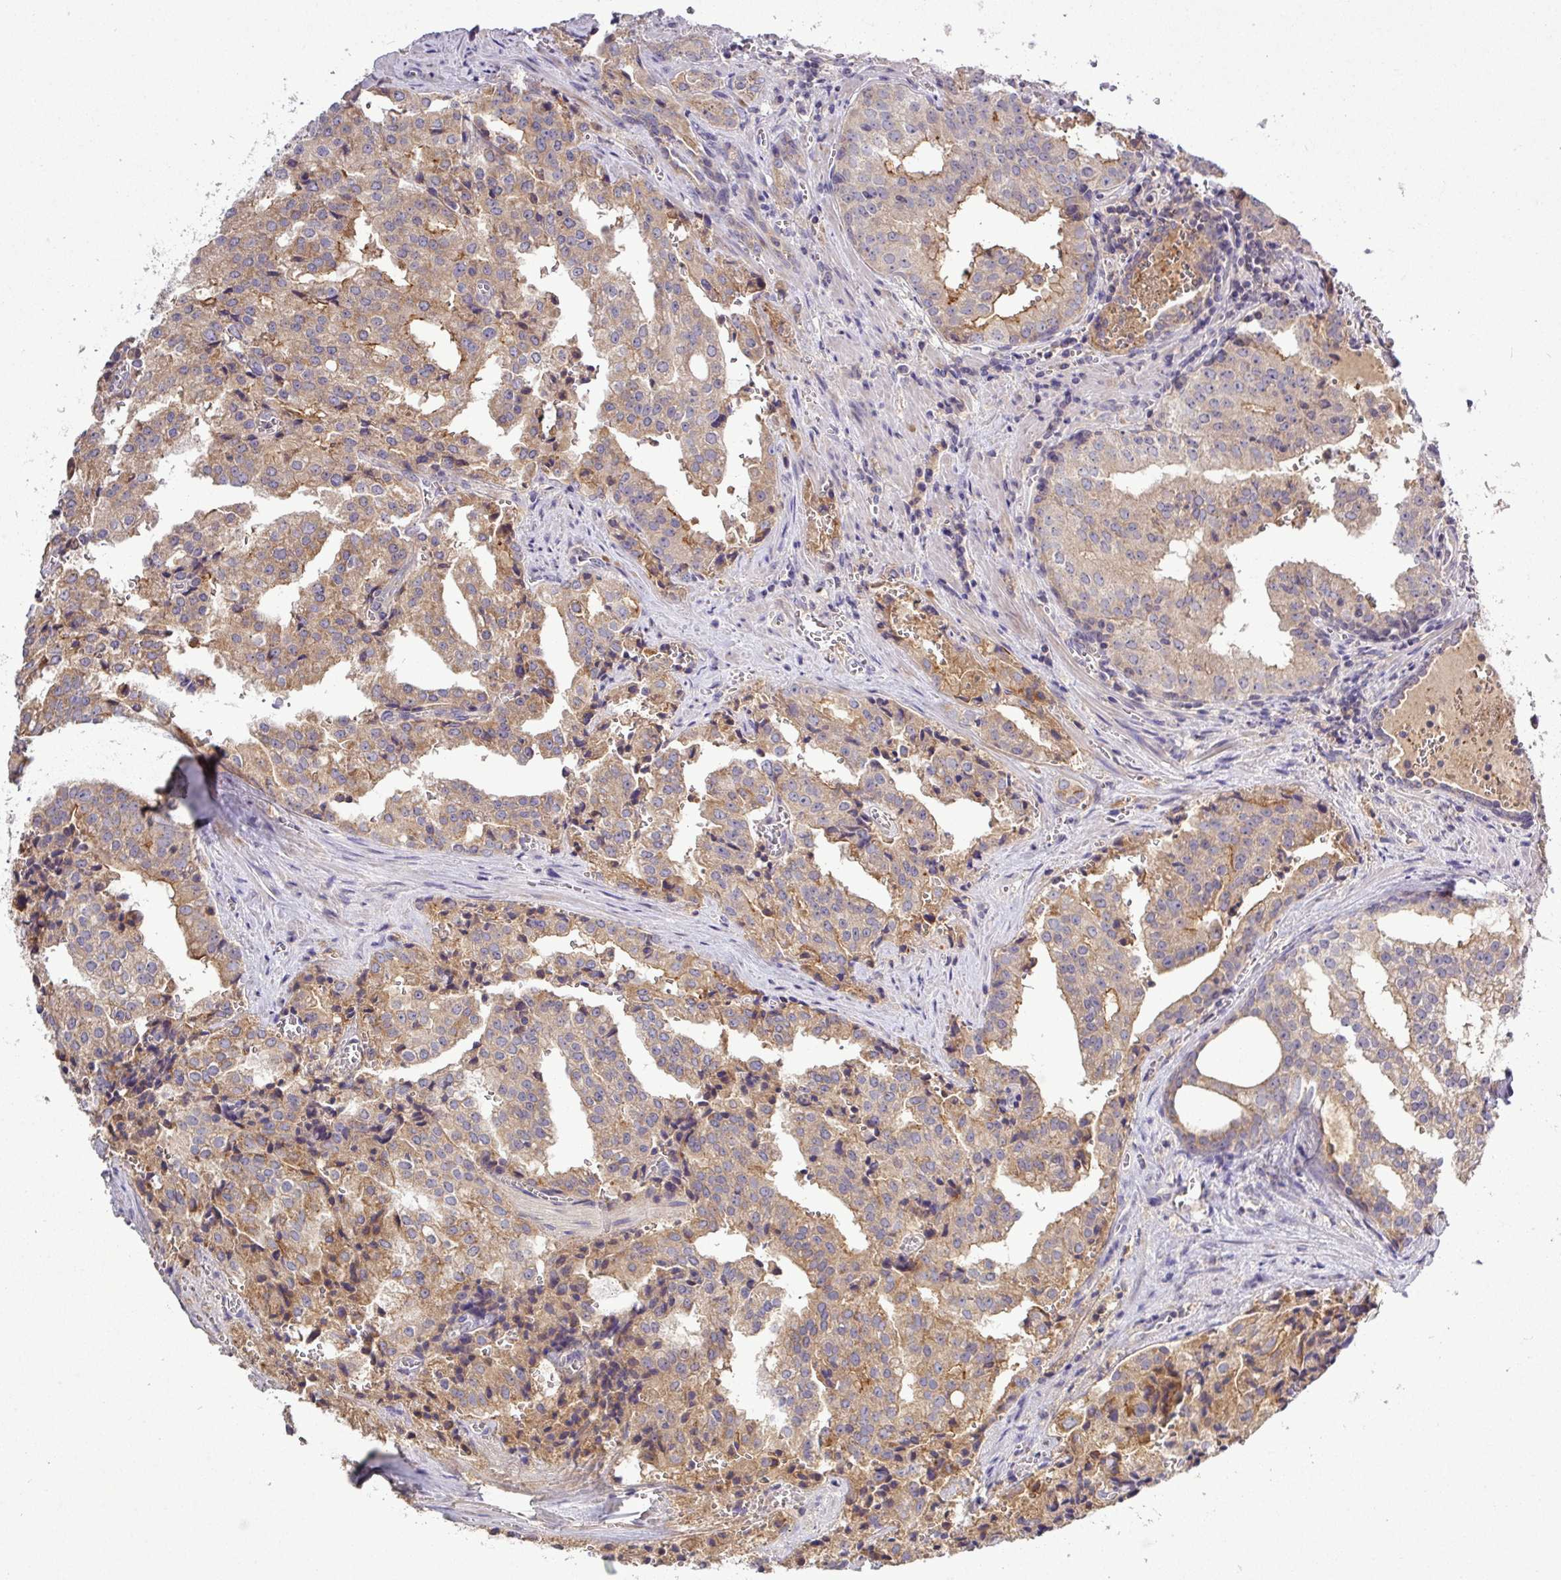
{"staining": {"intensity": "moderate", "quantity": "25%-75%", "location": "cytoplasmic/membranous"}, "tissue": "prostate cancer", "cell_type": "Tumor cells", "image_type": "cancer", "snomed": [{"axis": "morphology", "description": "Adenocarcinoma, High grade"}, {"axis": "topography", "description": "Prostate"}], "caption": "Immunohistochemistry photomicrograph of neoplastic tissue: prostate cancer (high-grade adenocarcinoma) stained using immunohistochemistry (IHC) displays medium levels of moderate protein expression localized specifically in the cytoplasmic/membranous of tumor cells, appearing as a cytoplasmic/membranous brown color.", "gene": "TMEM62", "patient": {"sex": "male", "age": 68}}